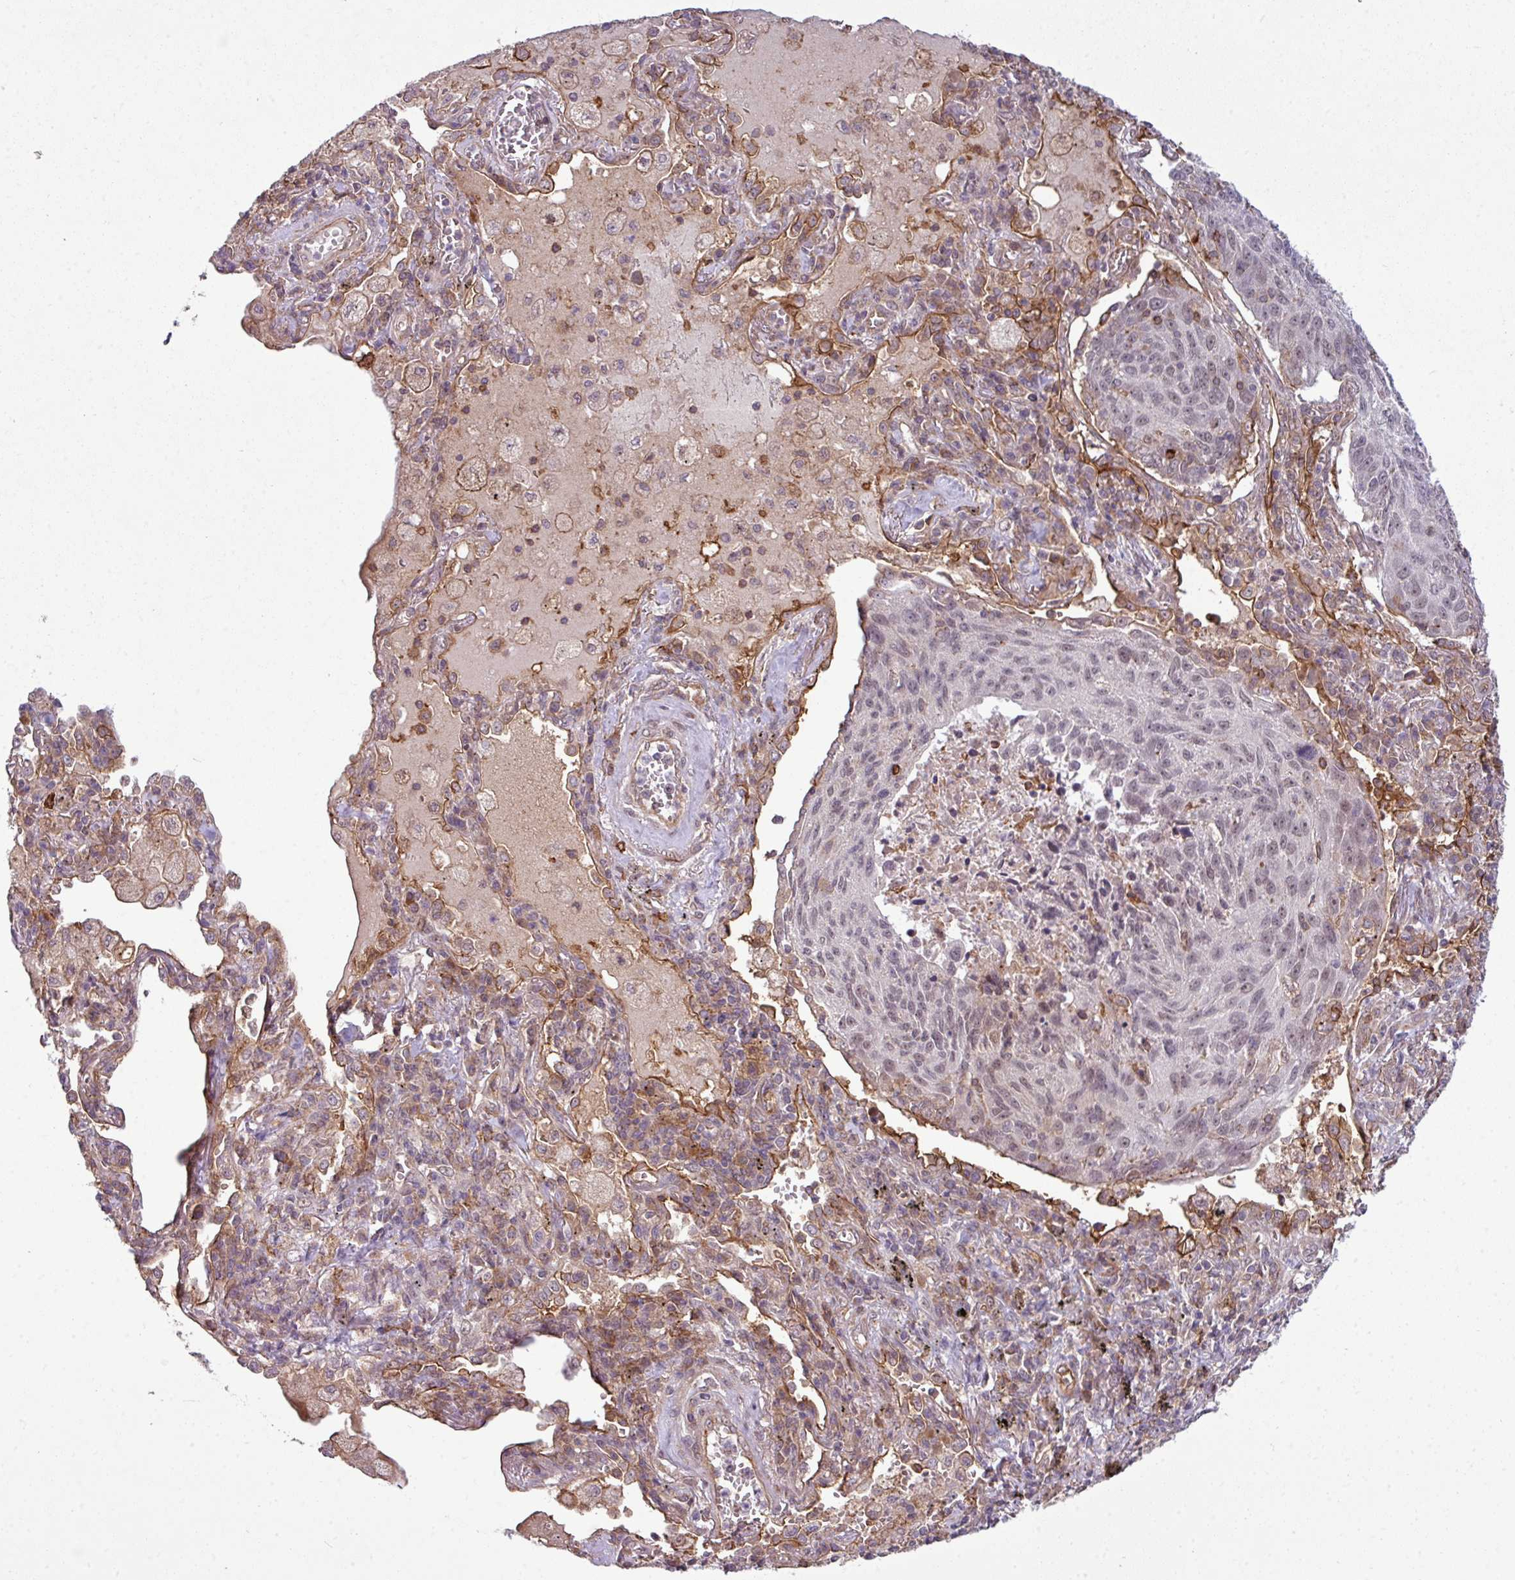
{"staining": {"intensity": "weak", "quantity": "25%-75%", "location": "nuclear"}, "tissue": "lung cancer", "cell_type": "Tumor cells", "image_type": "cancer", "snomed": [{"axis": "morphology", "description": "Squamous cell carcinoma, NOS"}, {"axis": "topography", "description": "Lung"}], "caption": "The histopathology image demonstrates staining of lung cancer, revealing weak nuclear protein positivity (brown color) within tumor cells.", "gene": "ZC2HC1C", "patient": {"sex": "female", "age": 66}}